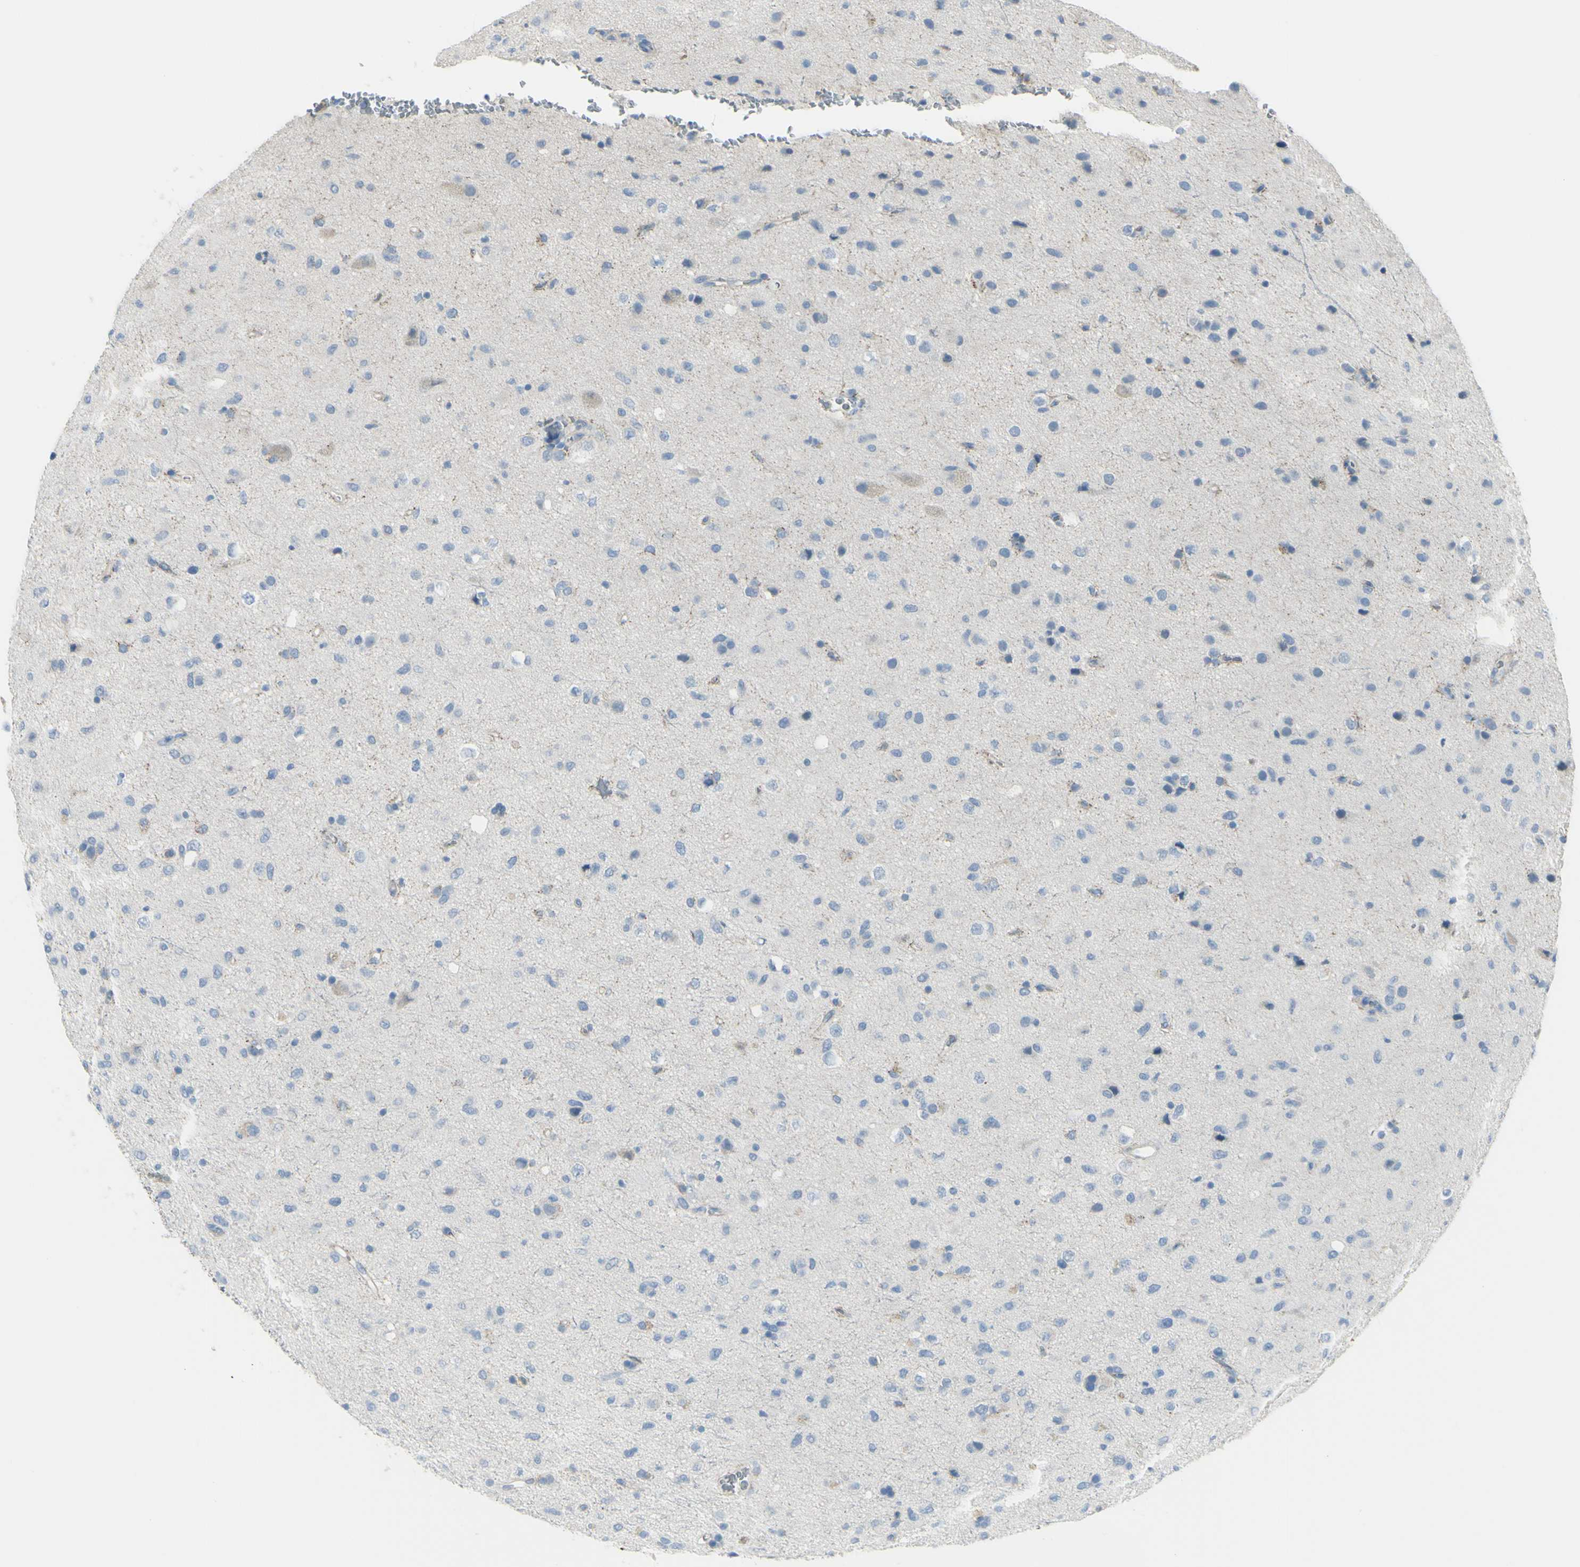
{"staining": {"intensity": "negative", "quantity": "none", "location": "none"}, "tissue": "glioma", "cell_type": "Tumor cells", "image_type": "cancer", "snomed": [{"axis": "morphology", "description": "Glioma, malignant, Low grade"}, {"axis": "topography", "description": "Brain"}], "caption": "The micrograph shows no significant expression in tumor cells of glioma.", "gene": "ZNF557", "patient": {"sex": "male", "age": 77}}